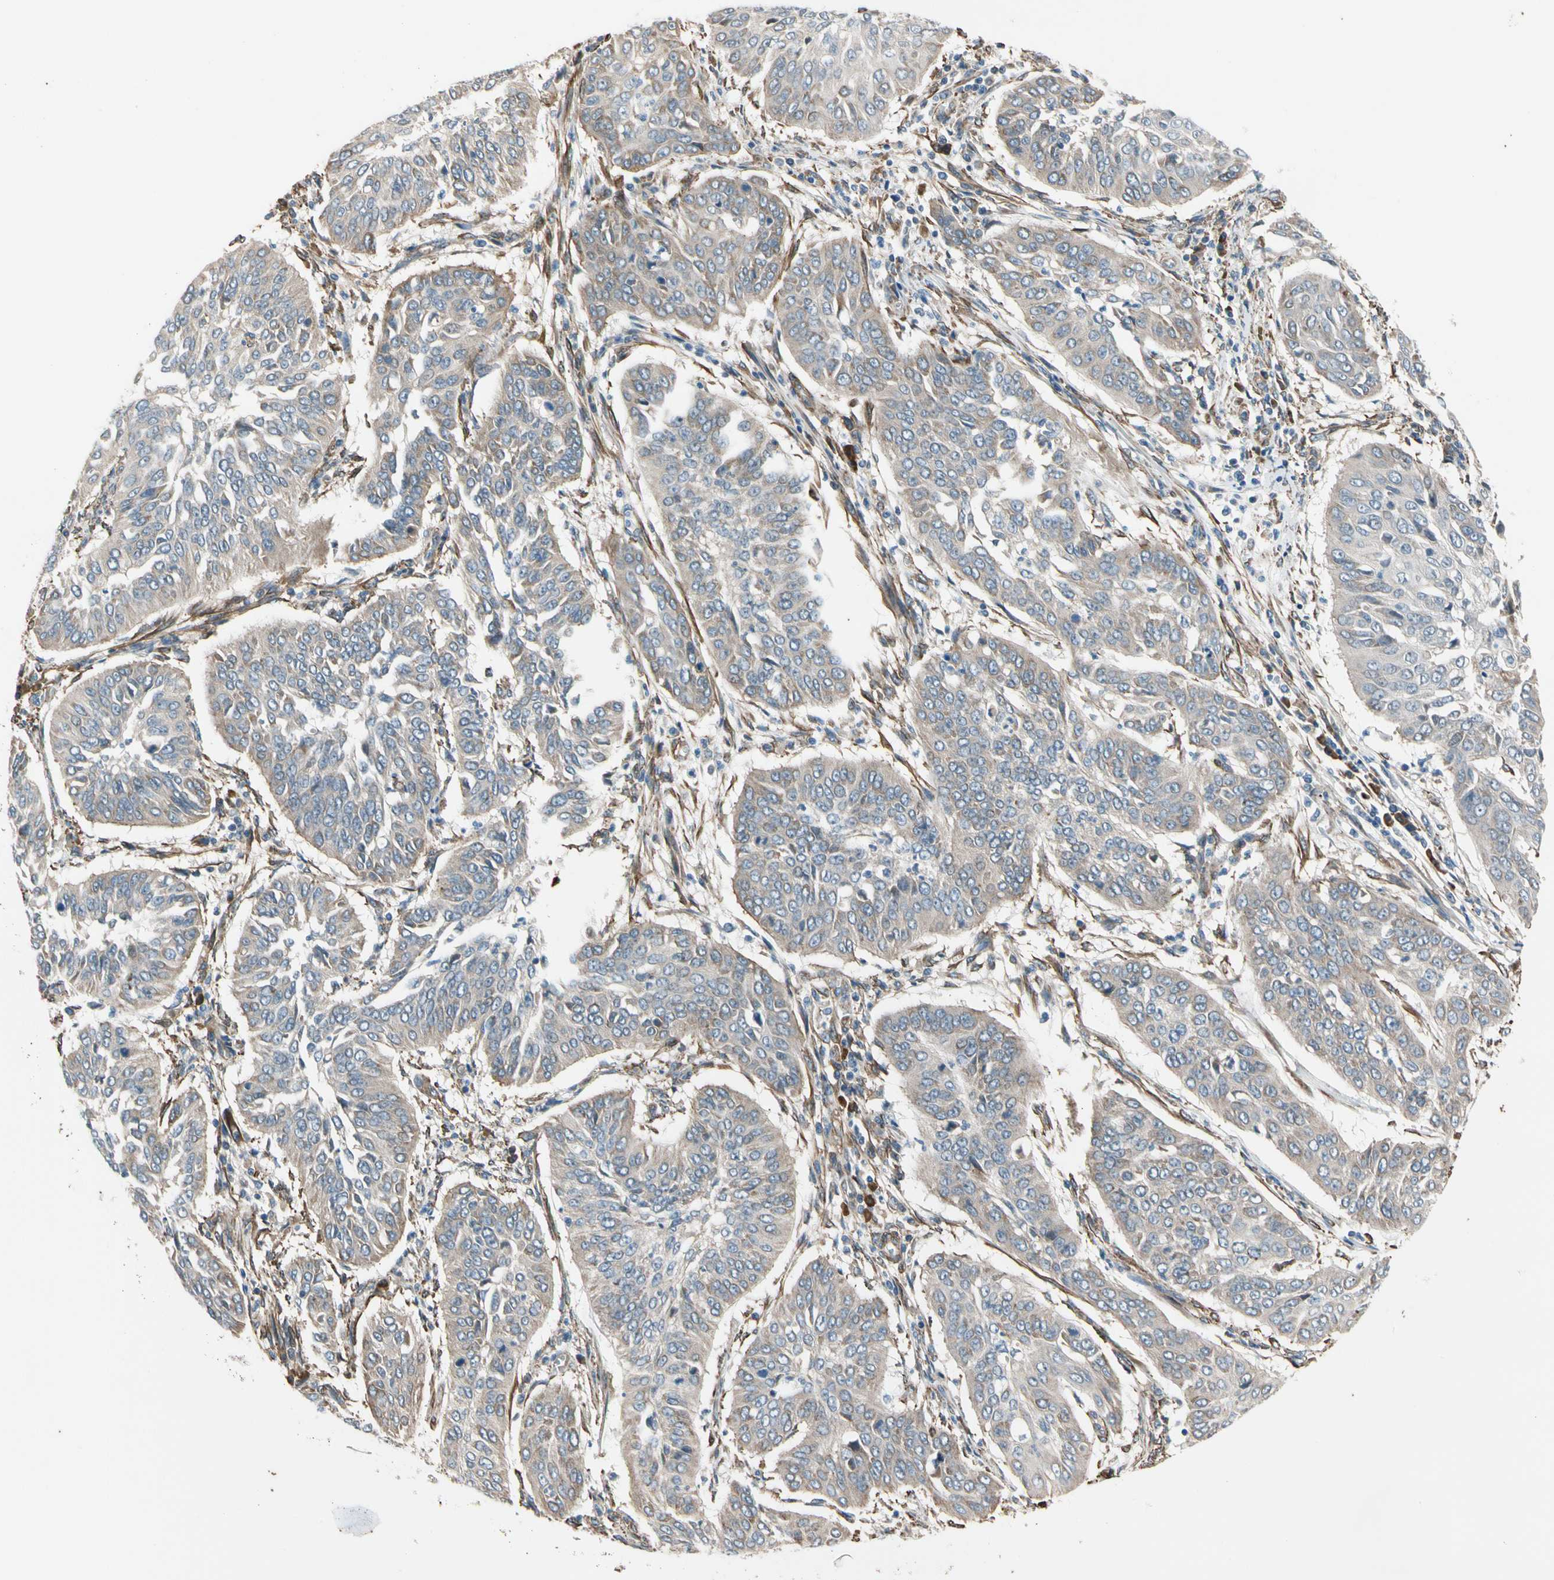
{"staining": {"intensity": "weak", "quantity": ">75%", "location": "cytoplasmic/membranous"}, "tissue": "cervical cancer", "cell_type": "Tumor cells", "image_type": "cancer", "snomed": [{"axis": "morphology", "description": "Normal tissue, NOS"}, {"axis": "morphology", "description": "Squamous cell carcinoma, NOS"}, {"axis": "topography", "description": "Cervix"}], "caption": "Immunohistochemistry of cervical cancer (squamous cell carcinoma) exhibits low levels of weak cytoplasmic/membranous staining in about >75% of tumor cells.", "gene": "LIMK2", "patient": {"sex": "female", "age": 39}}